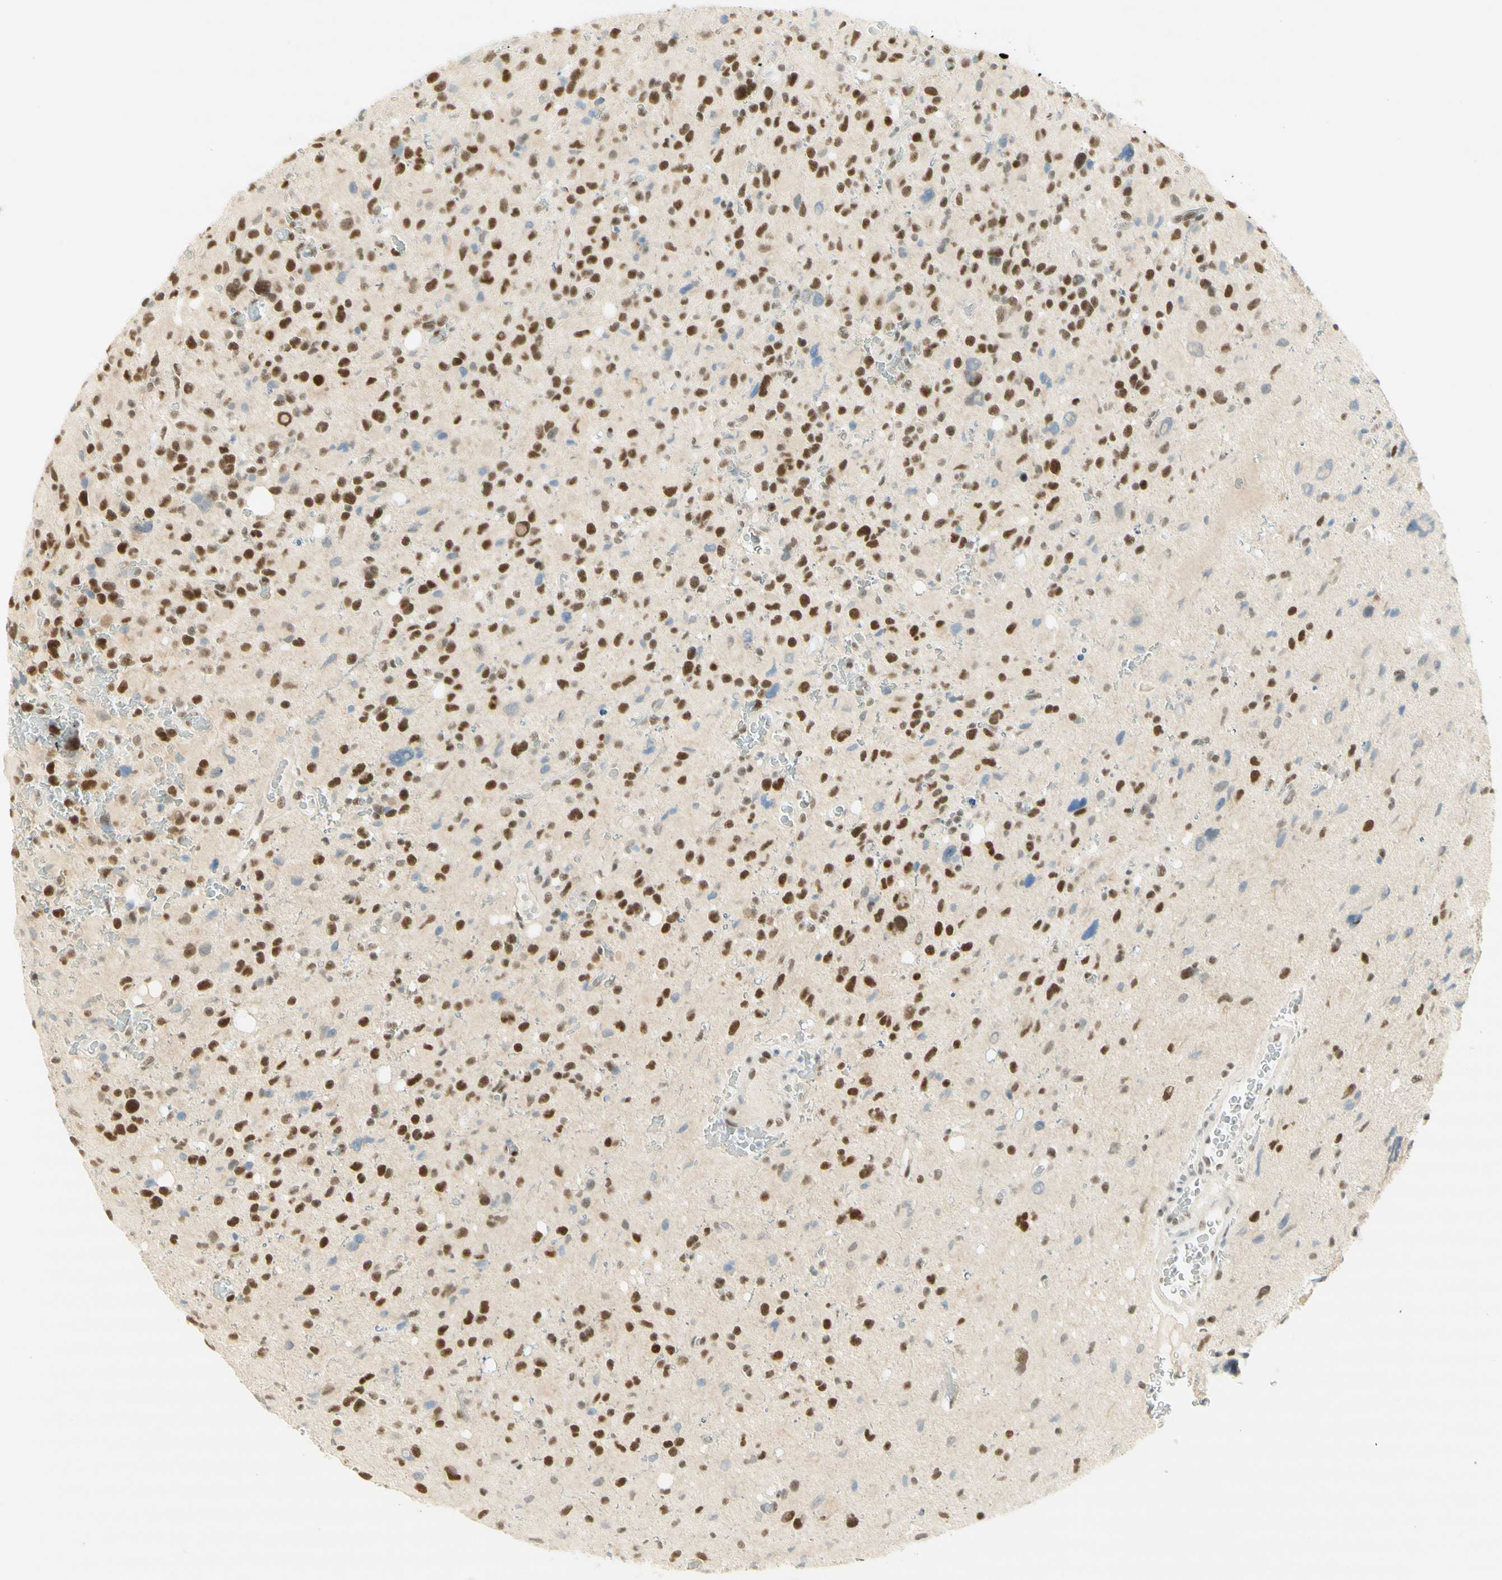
{"staining": {"intensity": "moderate", "quantity": ">75%", "location": "nuclear"}, "tissue": "glioma", "cell_type": "Tumor cells", "image_type": "cancer", "snomed": [{"axis": "morphology", "description": "Glioma, malignant, High grade"}, {"axis": "topography", "description": "Brain"}], "caption": "Protein expression by IHC reveals moderate nuclear positivity in about >75% of tumor cells in malignant glioma (high-grade).", "gene": "PMS2", "patient": {"sex": "male", "age": 48}}